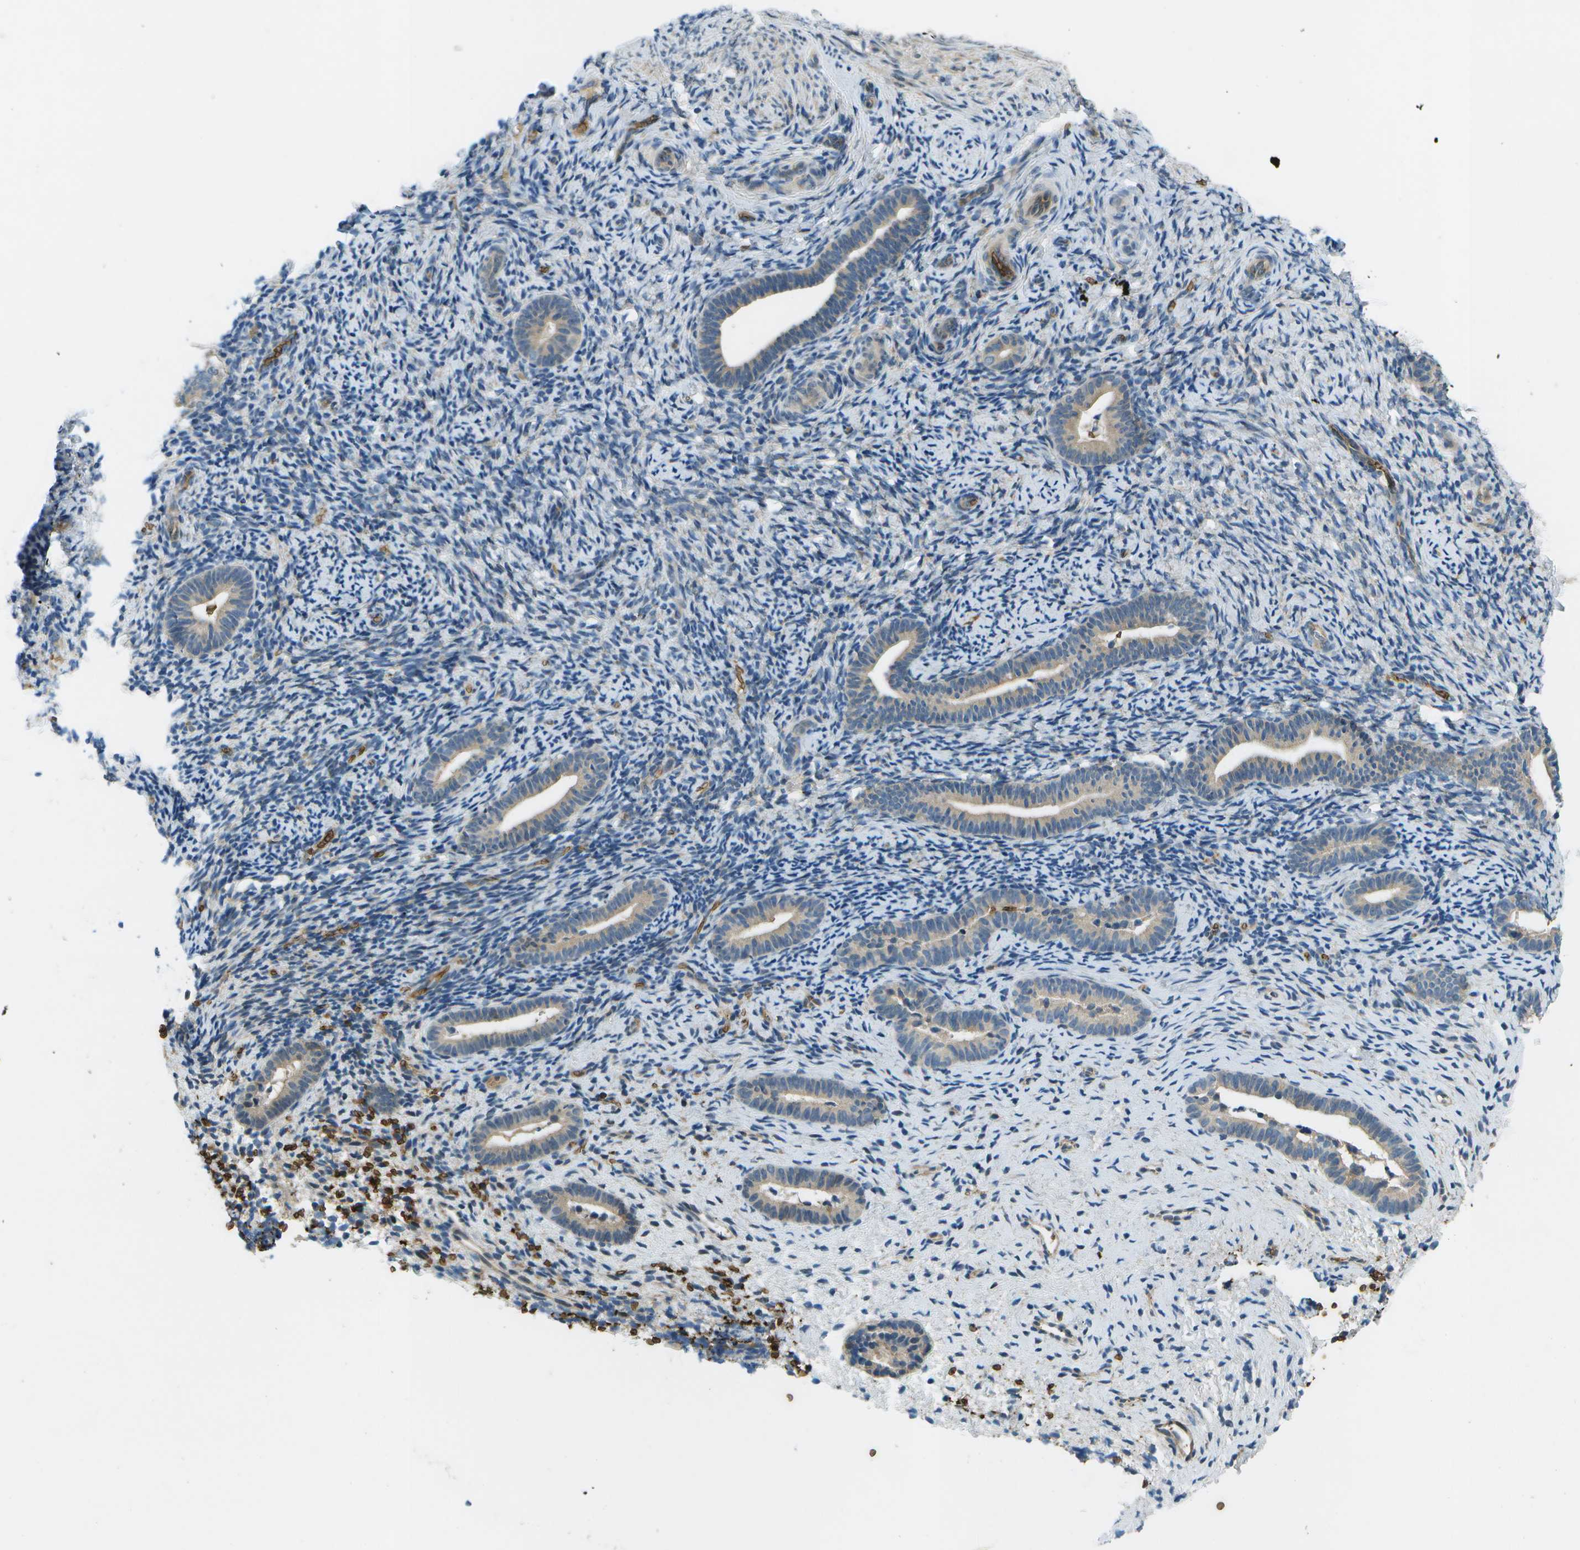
{"staining": {"intensity": "negative", "quantity": "none", "location": "none"}, "tissue": "endometrium", "cell_type": "Cells in endometrial stroma", "image_type": "normal", "snomed": [{"axis": "morphology", "description": "Normal tissue, NOS"}, {"axis": "topography", "description": "Endometrium"}], "caption": "The immunohistochemistry (IHC) histopathology image has no significant positivity in cells in endometrial stroma of endometrium.", "gene": "CTIF", "patient": {"sex": "female", "age": 51}}